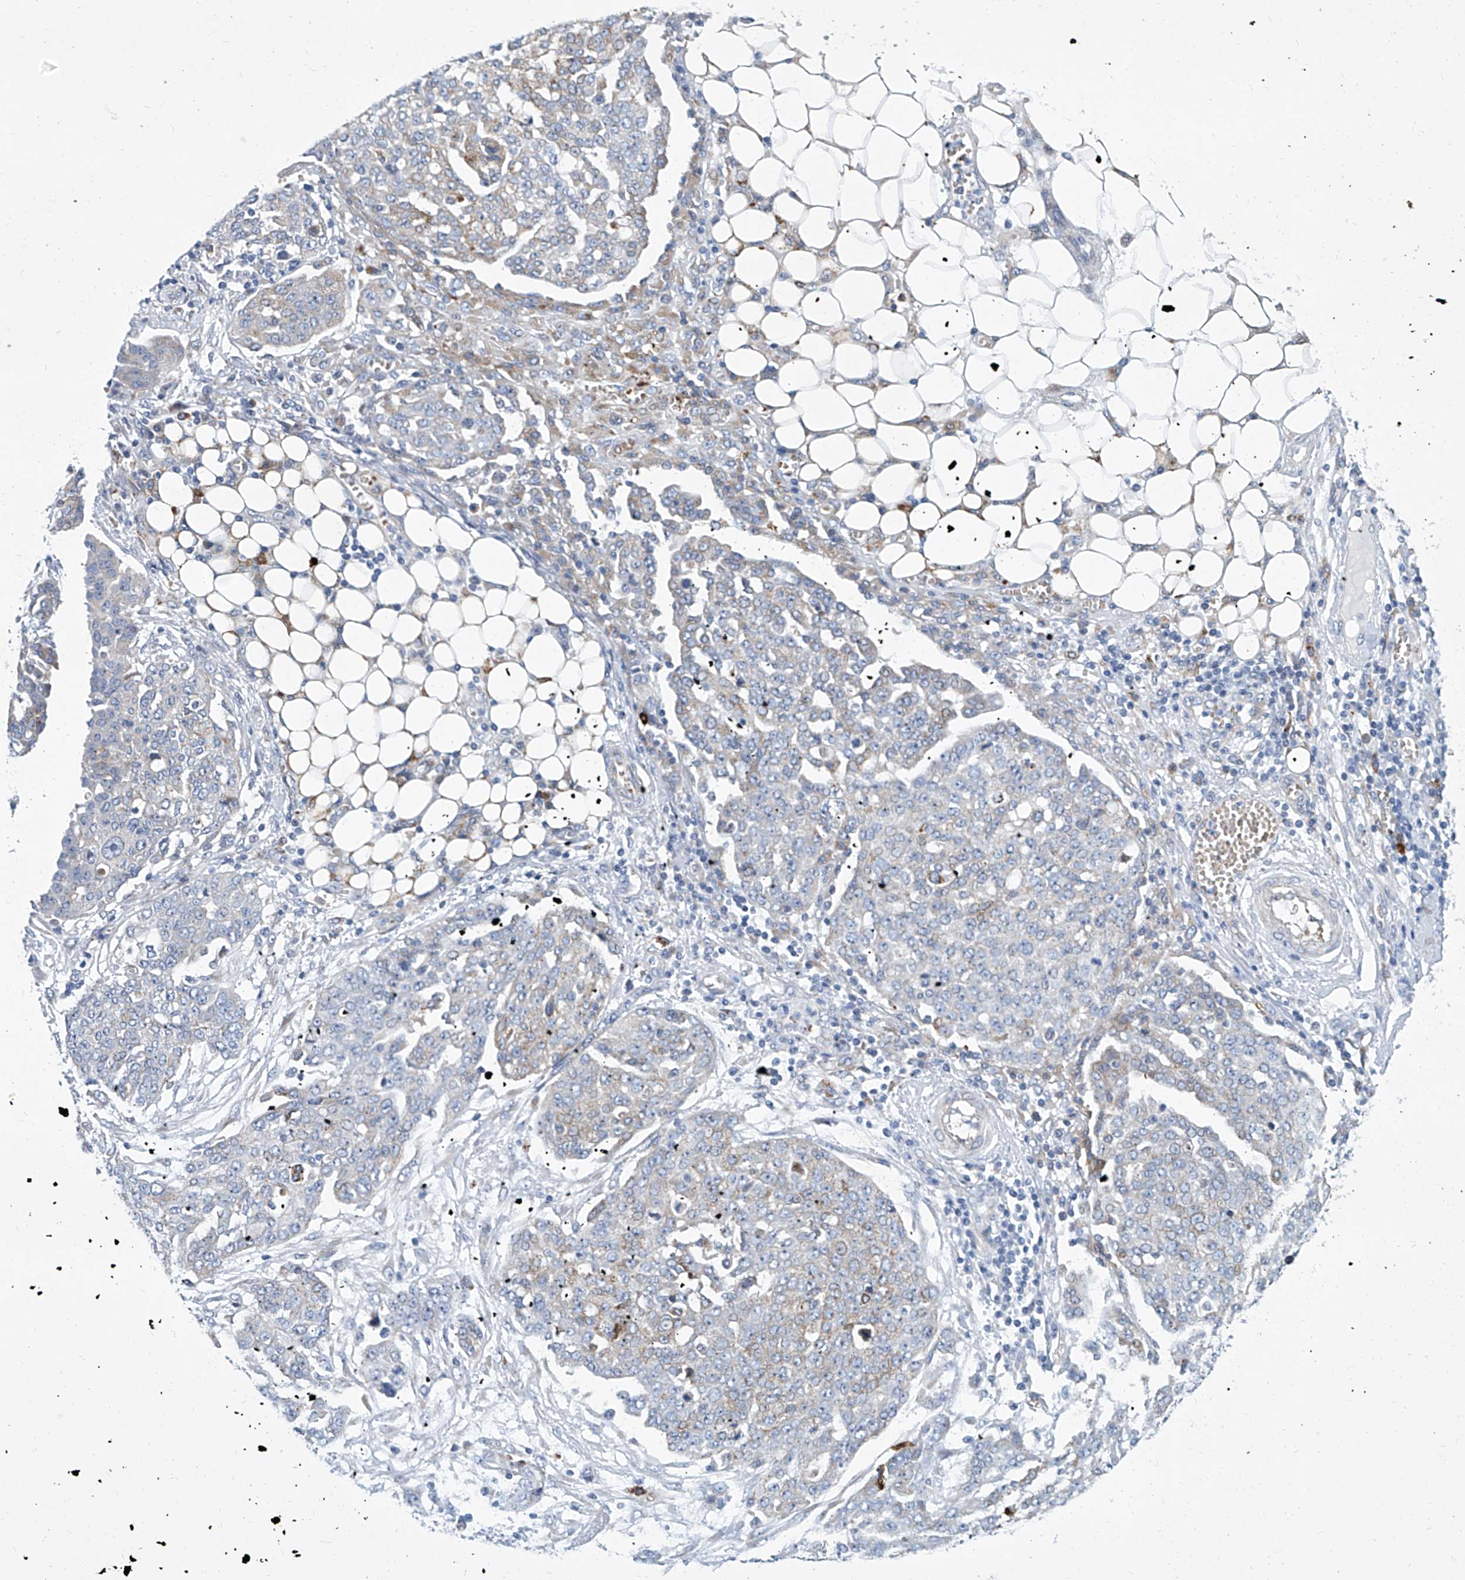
{"staining": {"intensity": "negative", "quantity": "none", "location": "none"}, "tissue": "ovarian cancer", "cell_type": "Tumor cells", "image_type": "cancer", "snomed": [{"axis": "morphology", "description": "Cystadenocarcinoma, serous, NOS"}, {"axis": "topography", "description": "Soft tissue"}, {"axis": "topography", "description": "Ovary"}], "caption": "Protein analysis of ovarian cancer exhibits no significant staining in tumor cells.", "gene": "FPR2", "patient": {"sex": "female", "age": 57}}